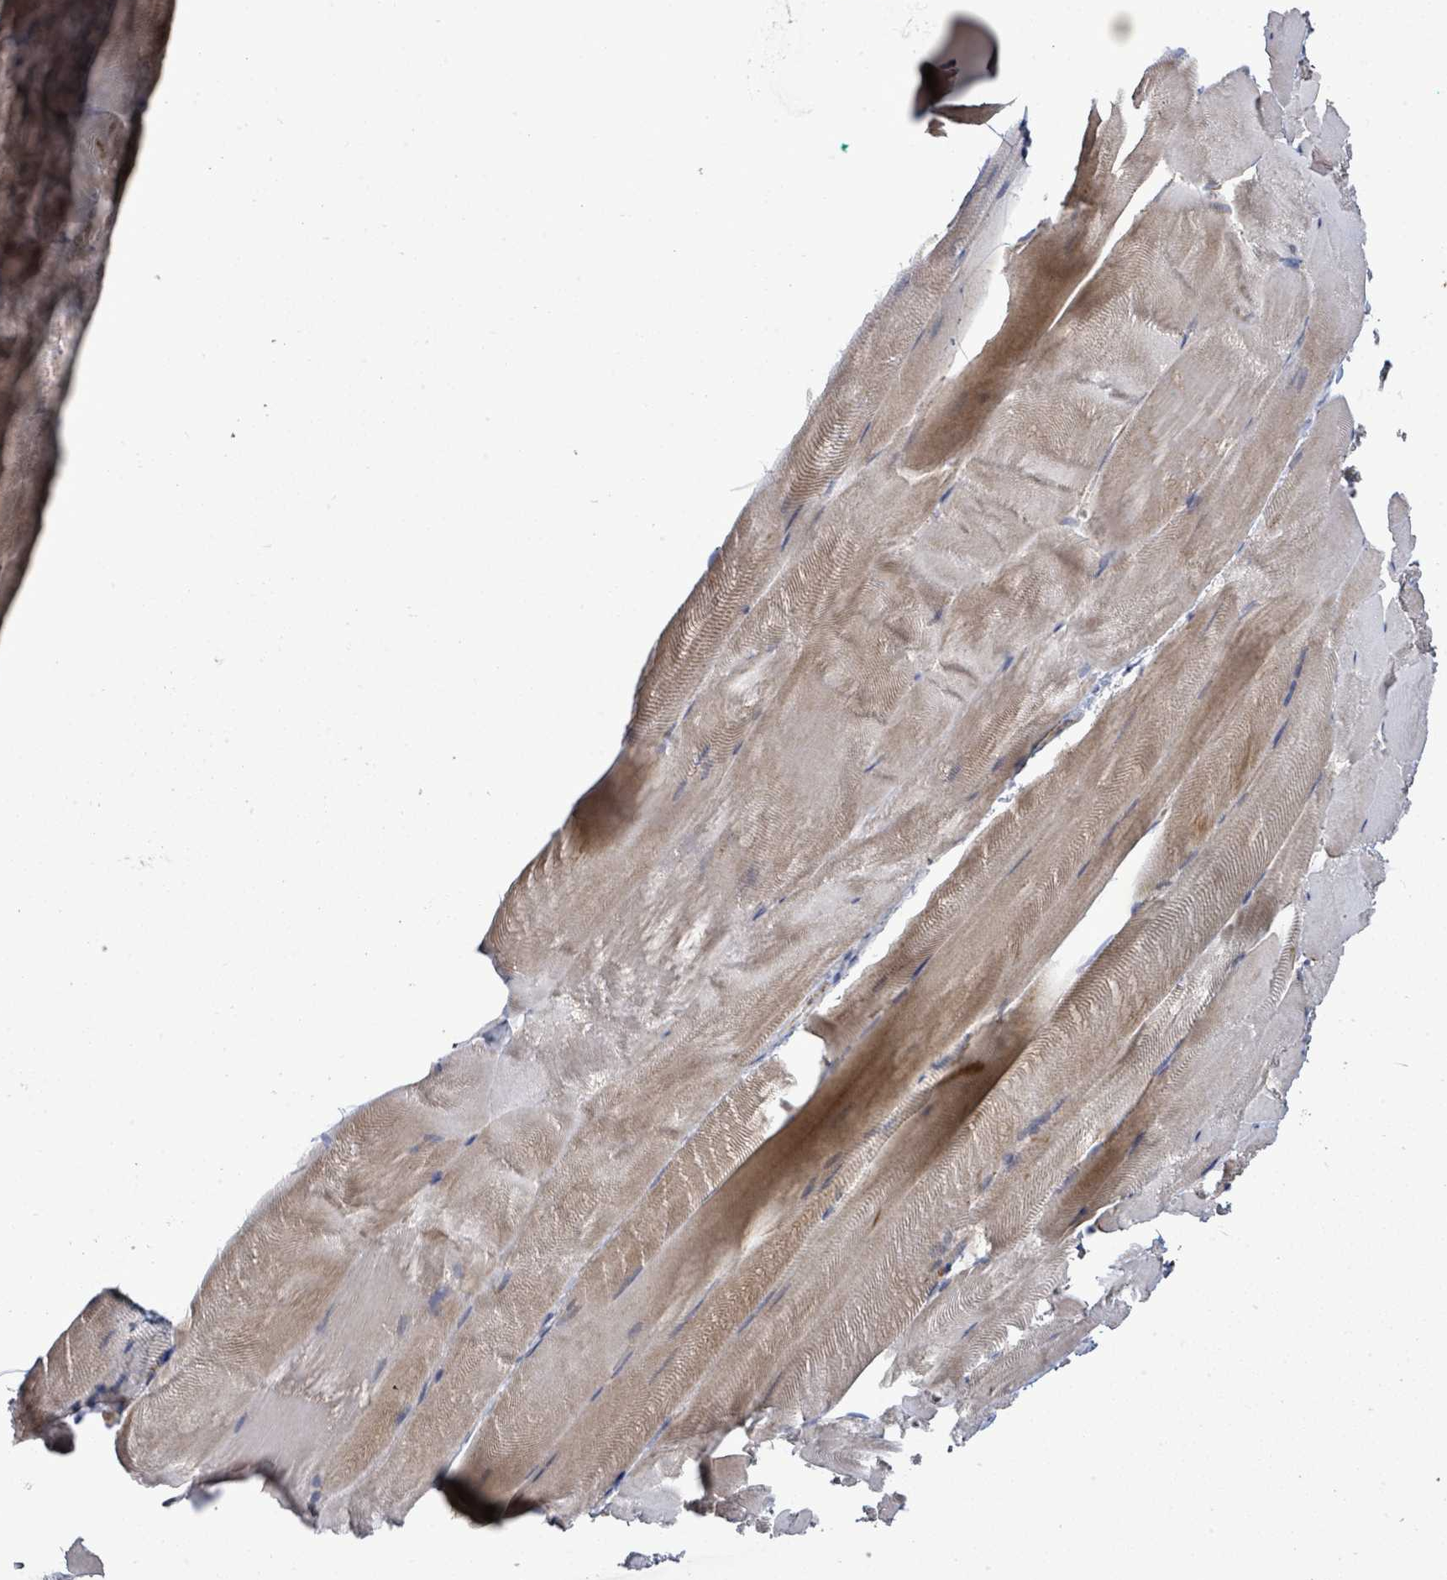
{"staining": {"intensity": "strong", "quantity": "<25%", "location": "cytoplasmic/membranous"}, "tissue": "skeletal muscle", "cell_type": "Myocytes", "image_type": "normal", "snomed": [{"axis": "morphology", "description": "Normal tissue, NOS"}, {"axis": "topography", "description": "Skeletal muscle"}], "caption": "The histopathology image exhibits immunohistochemical staining of normal skeletal muscle. There is strong cytoplasmic/membranous staining is identified in approximately <25% of myocytes.", "gene": "MTMR12", "patient": {"sex": "female", "age": 64}}